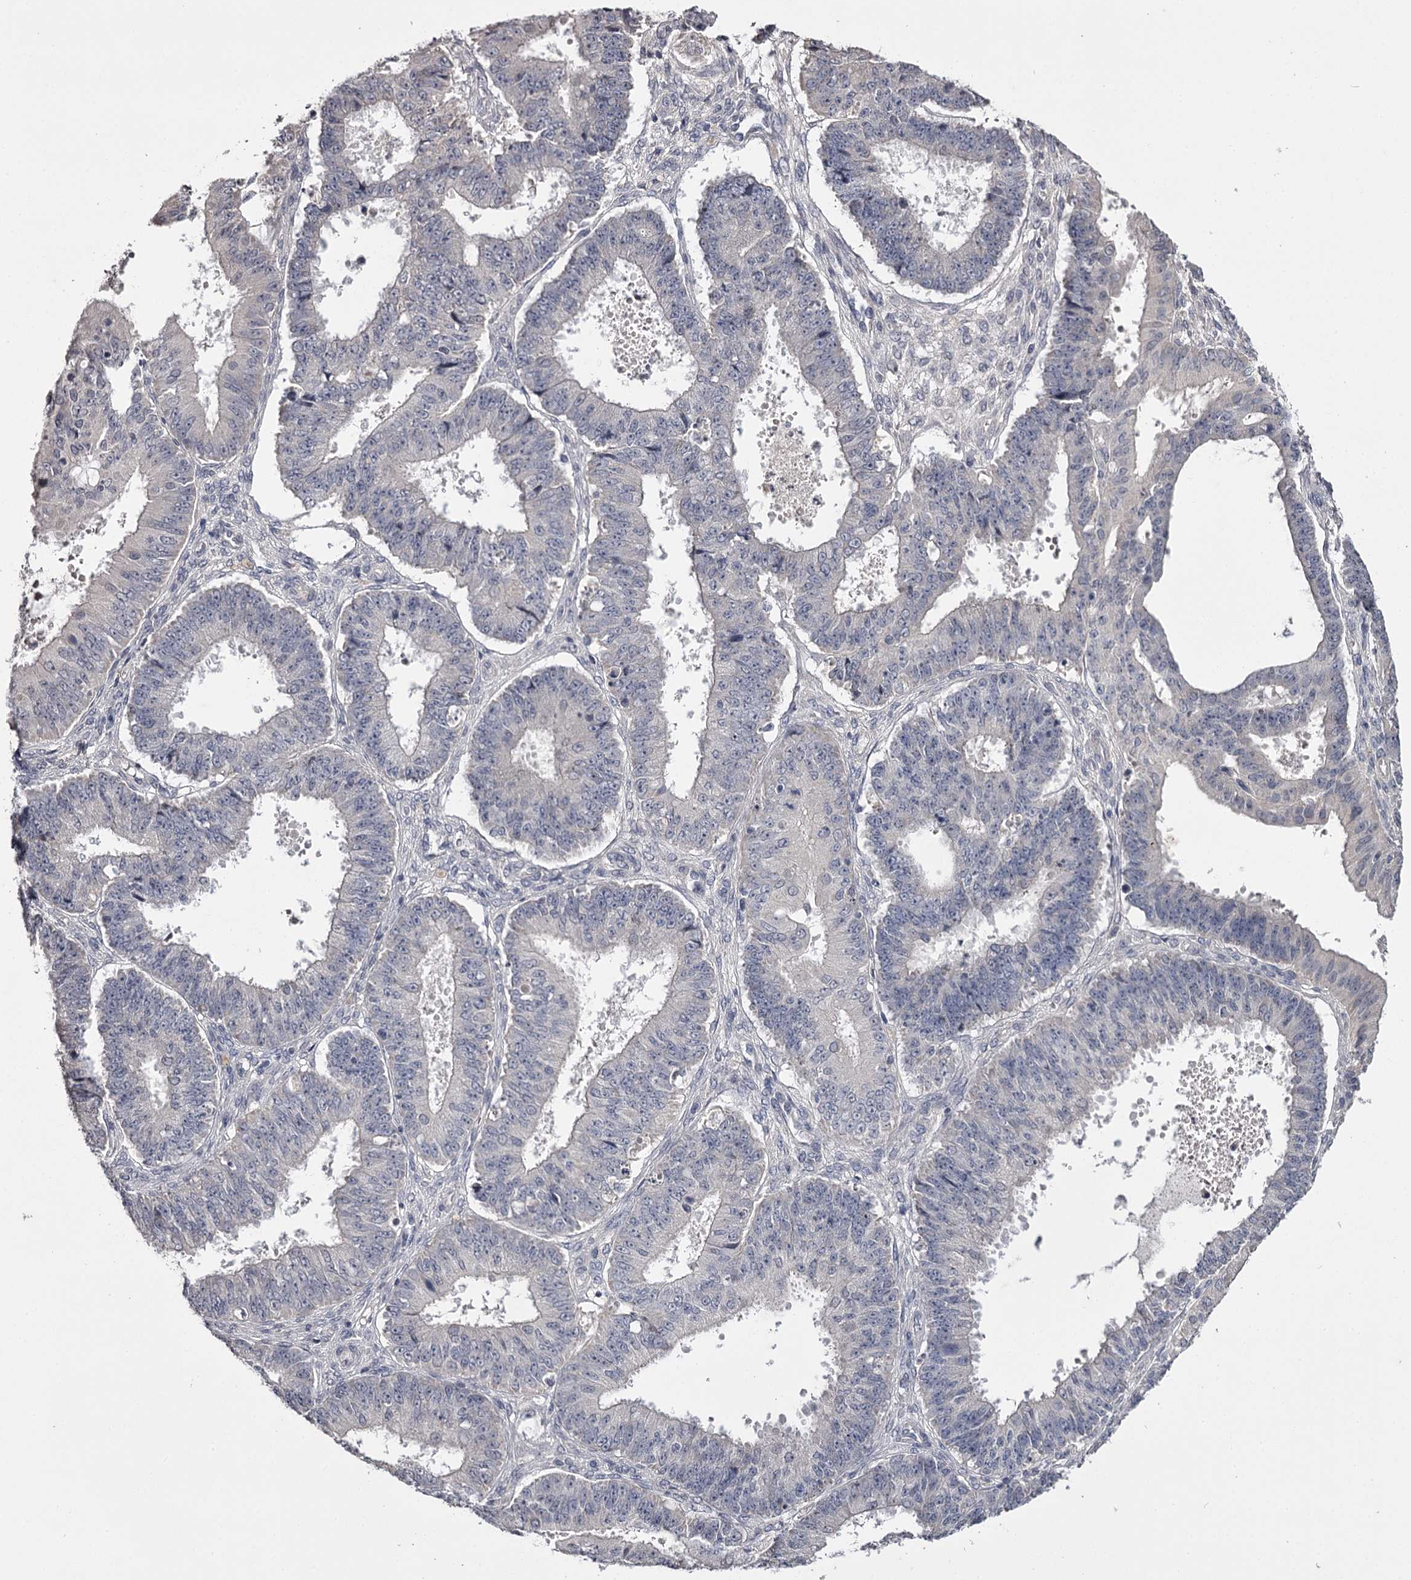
{"staining": {"intensity": "negative", "quantity": "none", "location": "none"}, "tissue": "ovarian cancer", "cell_type": "Tumor cells", "image_type": "cancer", "snomed": [{"axis": "morphology", "description": "Carcinoma, endometroid"}, {"axis": "topography", "description": "Appendix"}, {"axis": "topography", "description": "Ovary"}], "caption": "Tumor cells show no significant expression in ovarian cancer.", "gene": "PRM2", "patient": {"sex": "female", "age": 42}}